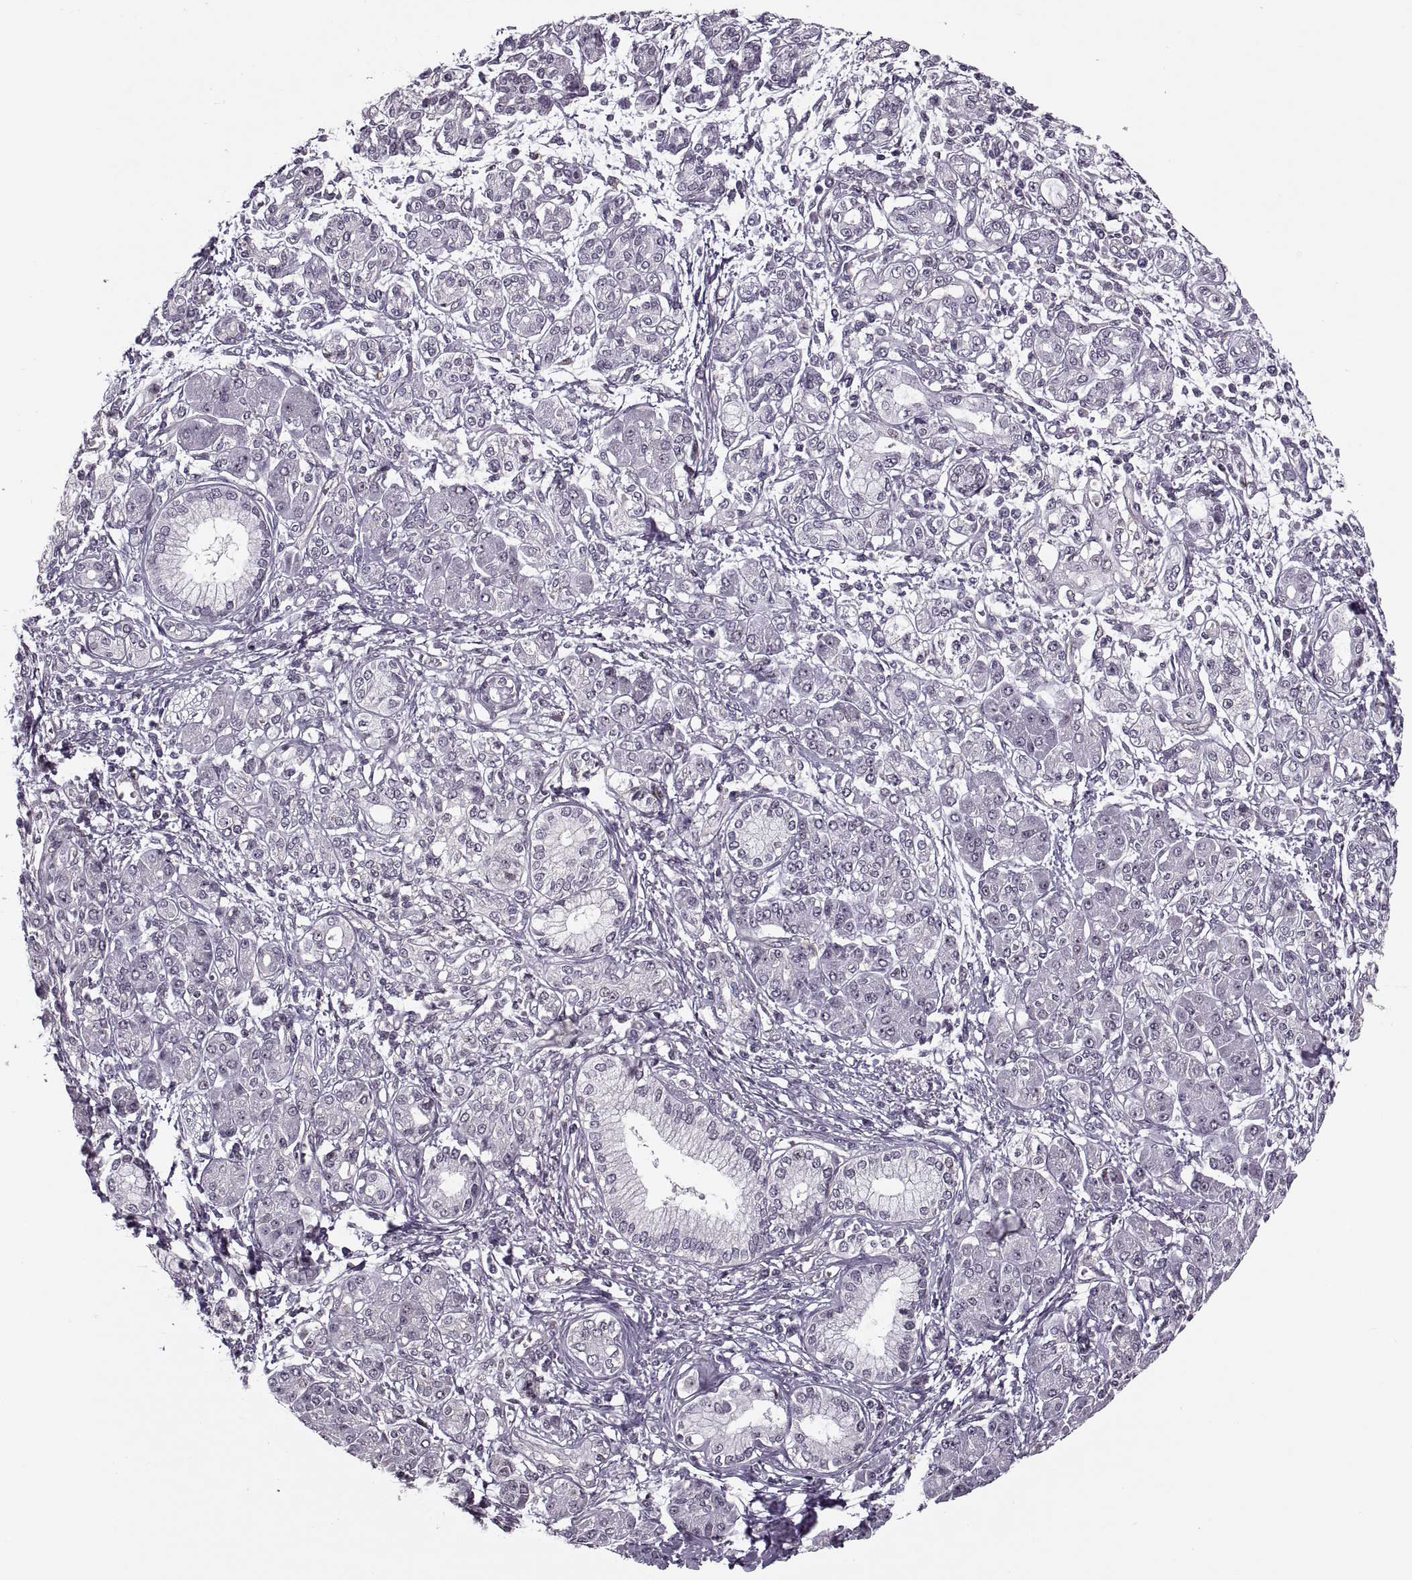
{"staining": {"intensity": "negative", "quantity": "none", "location": "none"}, "tissue": "pancreatic cancer", "cell_type": "Tumor cells", "image_type": "cancer", "snomed": [{"axis": "morphology", "description": "Adenocarcinoma, NOS"}, {"axis": "topography", "description": "Pancreas"}], "caption": "The immunohistochemistry image has no significant expression in tumor cells of adenocarcinoma (pancreatic) tissue.", "gene": "LUZP2", "patient": {"sex": "male", "age": 70}}